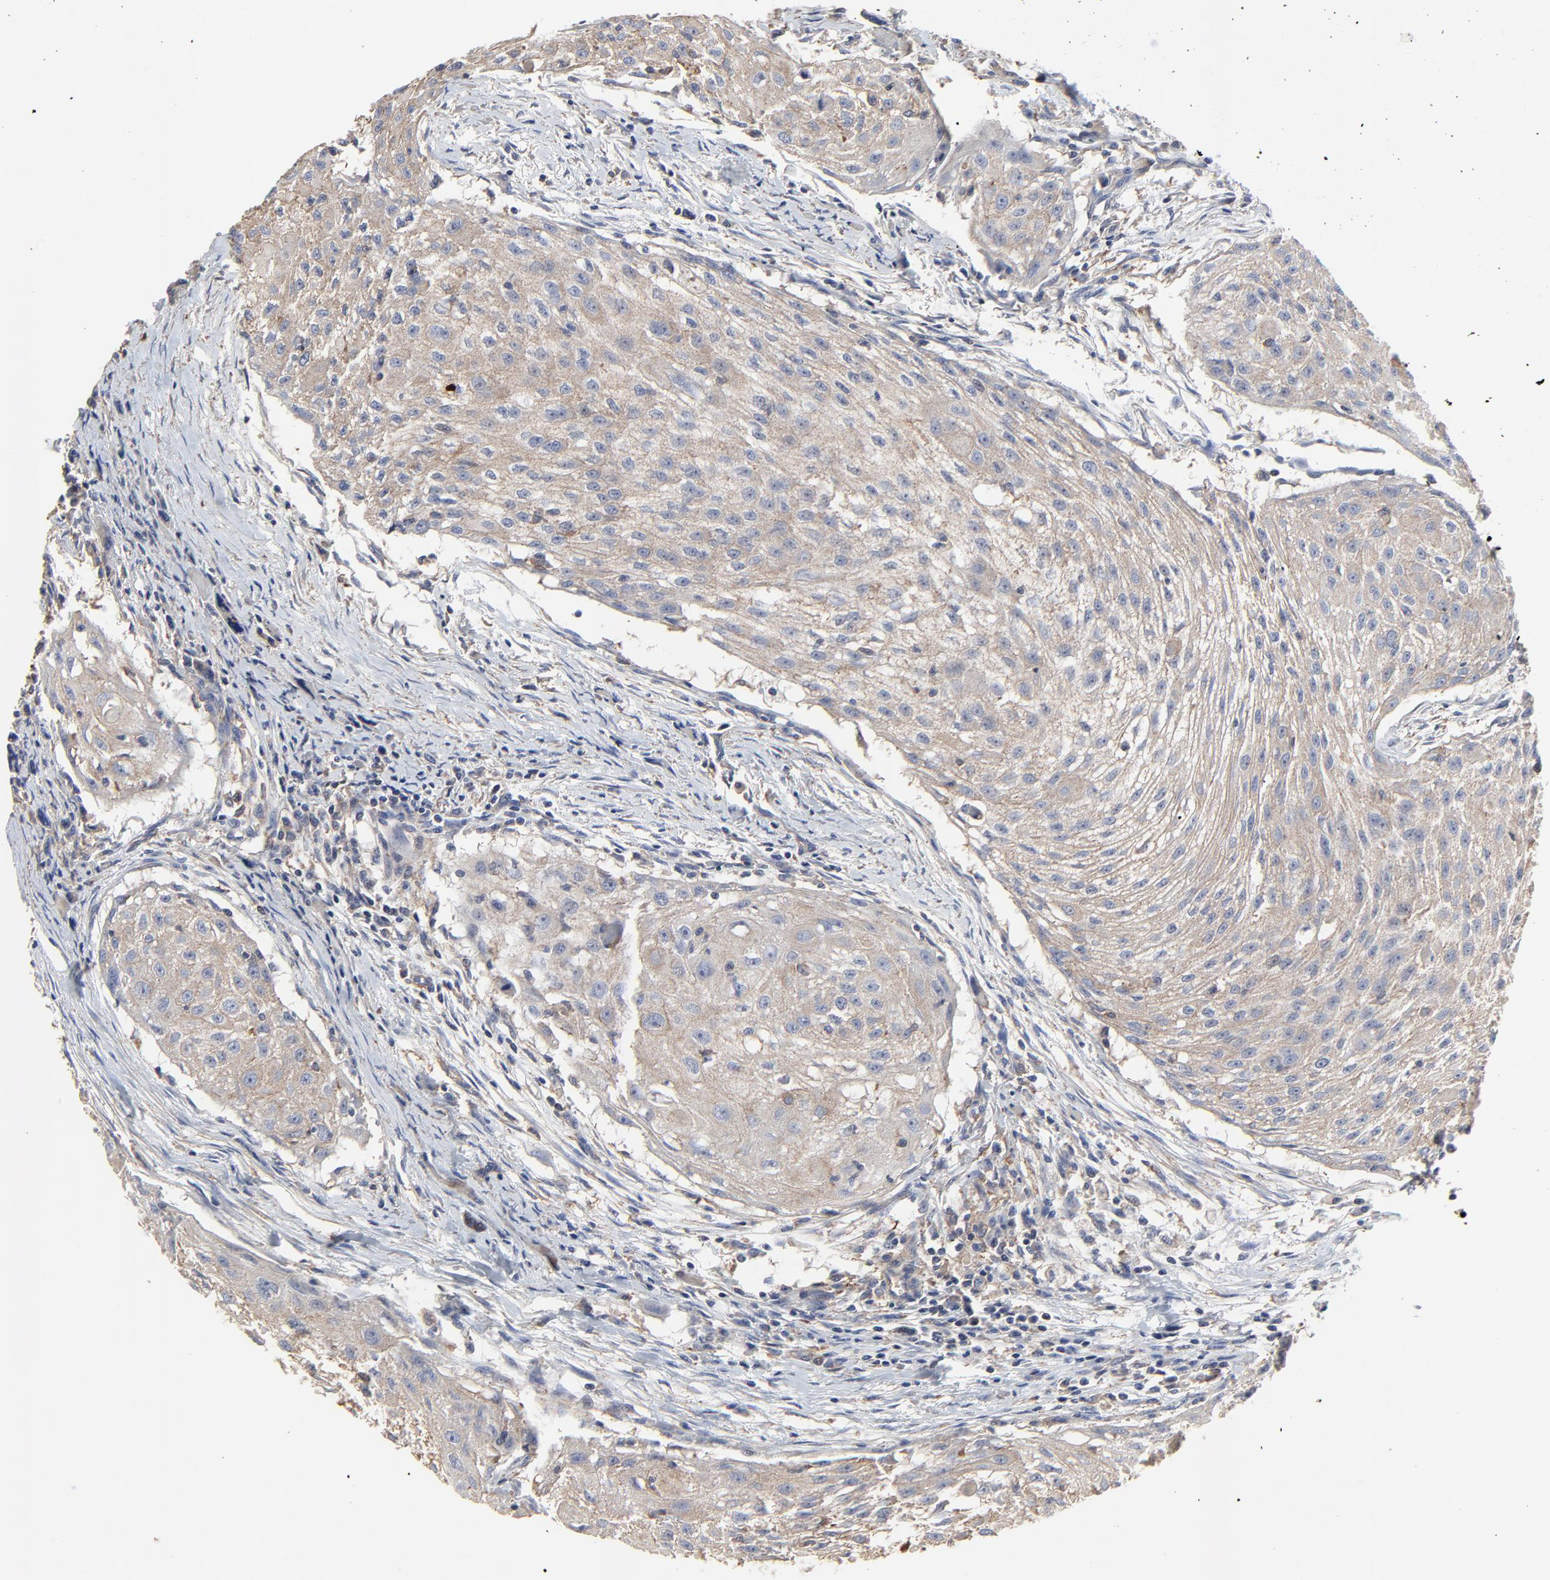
{"staining": {"intensity": "moderate", "quantity": ">75%", "location": "cytoplasmic/membranous"}, "tissue": "head and neck cancer", "cell_type": "Tumor cells", "image_type": "cancer", "snomed": [{"axis": "morphology", "description": "Squamous cell carcinoma, NOS"}, {"axis": "topography", "description": "Head-Neck"}], "caption": "Protein expression analysis of squamous cell carcinoma (head and neck) reveals moderate cytoplasmic/membranous expression in about >75% of tumor cells.", "gene": "NXF3", "patient": {"sex": "male", "age": 64}}